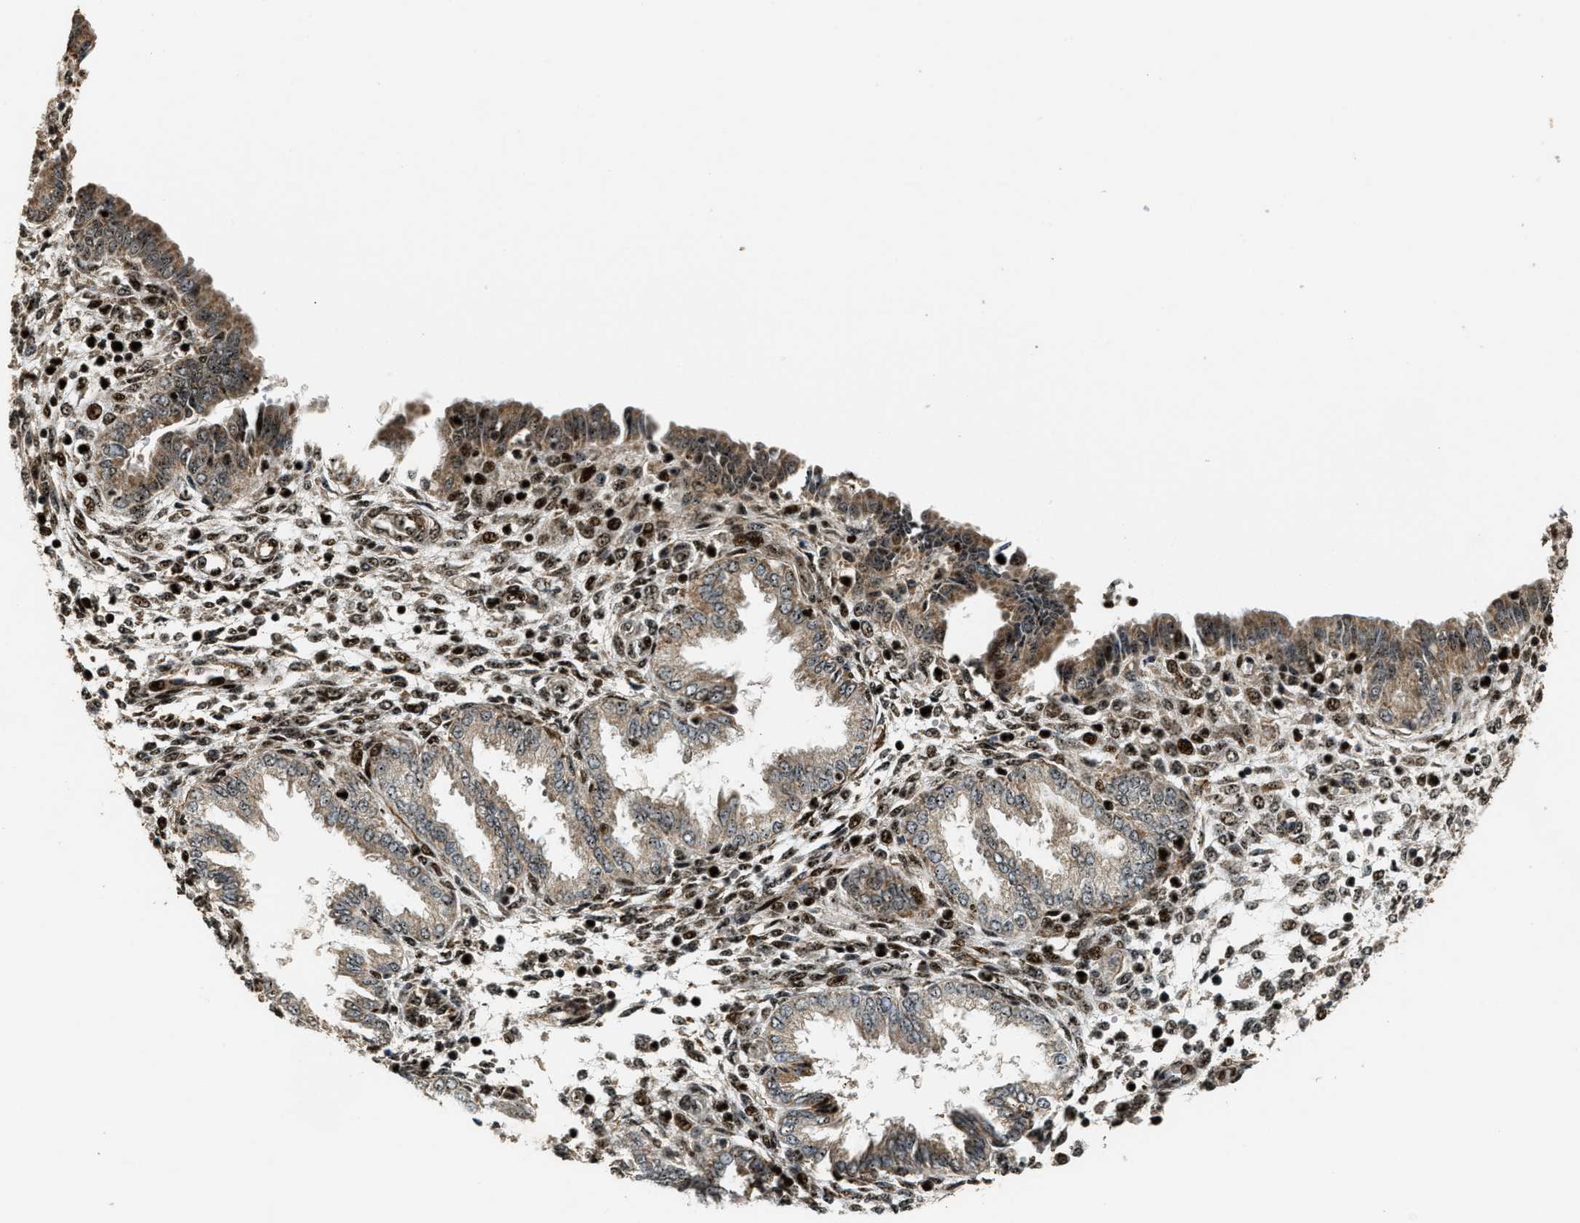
{"staining": {"intensity": "moderate", "quantity": ">75%", "location": "nuclear"}, "tissue": "endometrium", "cell_type": "Cells in endometrial stroma", "image_type": "normal", "snomed": [{"axis": "morphology", "description": "Normal tissue, NOS"}, {"axis": "topography", "description": "Endometrium"}], "caption": "Immunohistochemistry (IHC) of normal endometrium exhibits medium levels of moderate nuclear expression in approximately >75% of cells in endometrial stroma.", "gene": "ZNF687", "patient": {"sex": "female", "age": 33}}